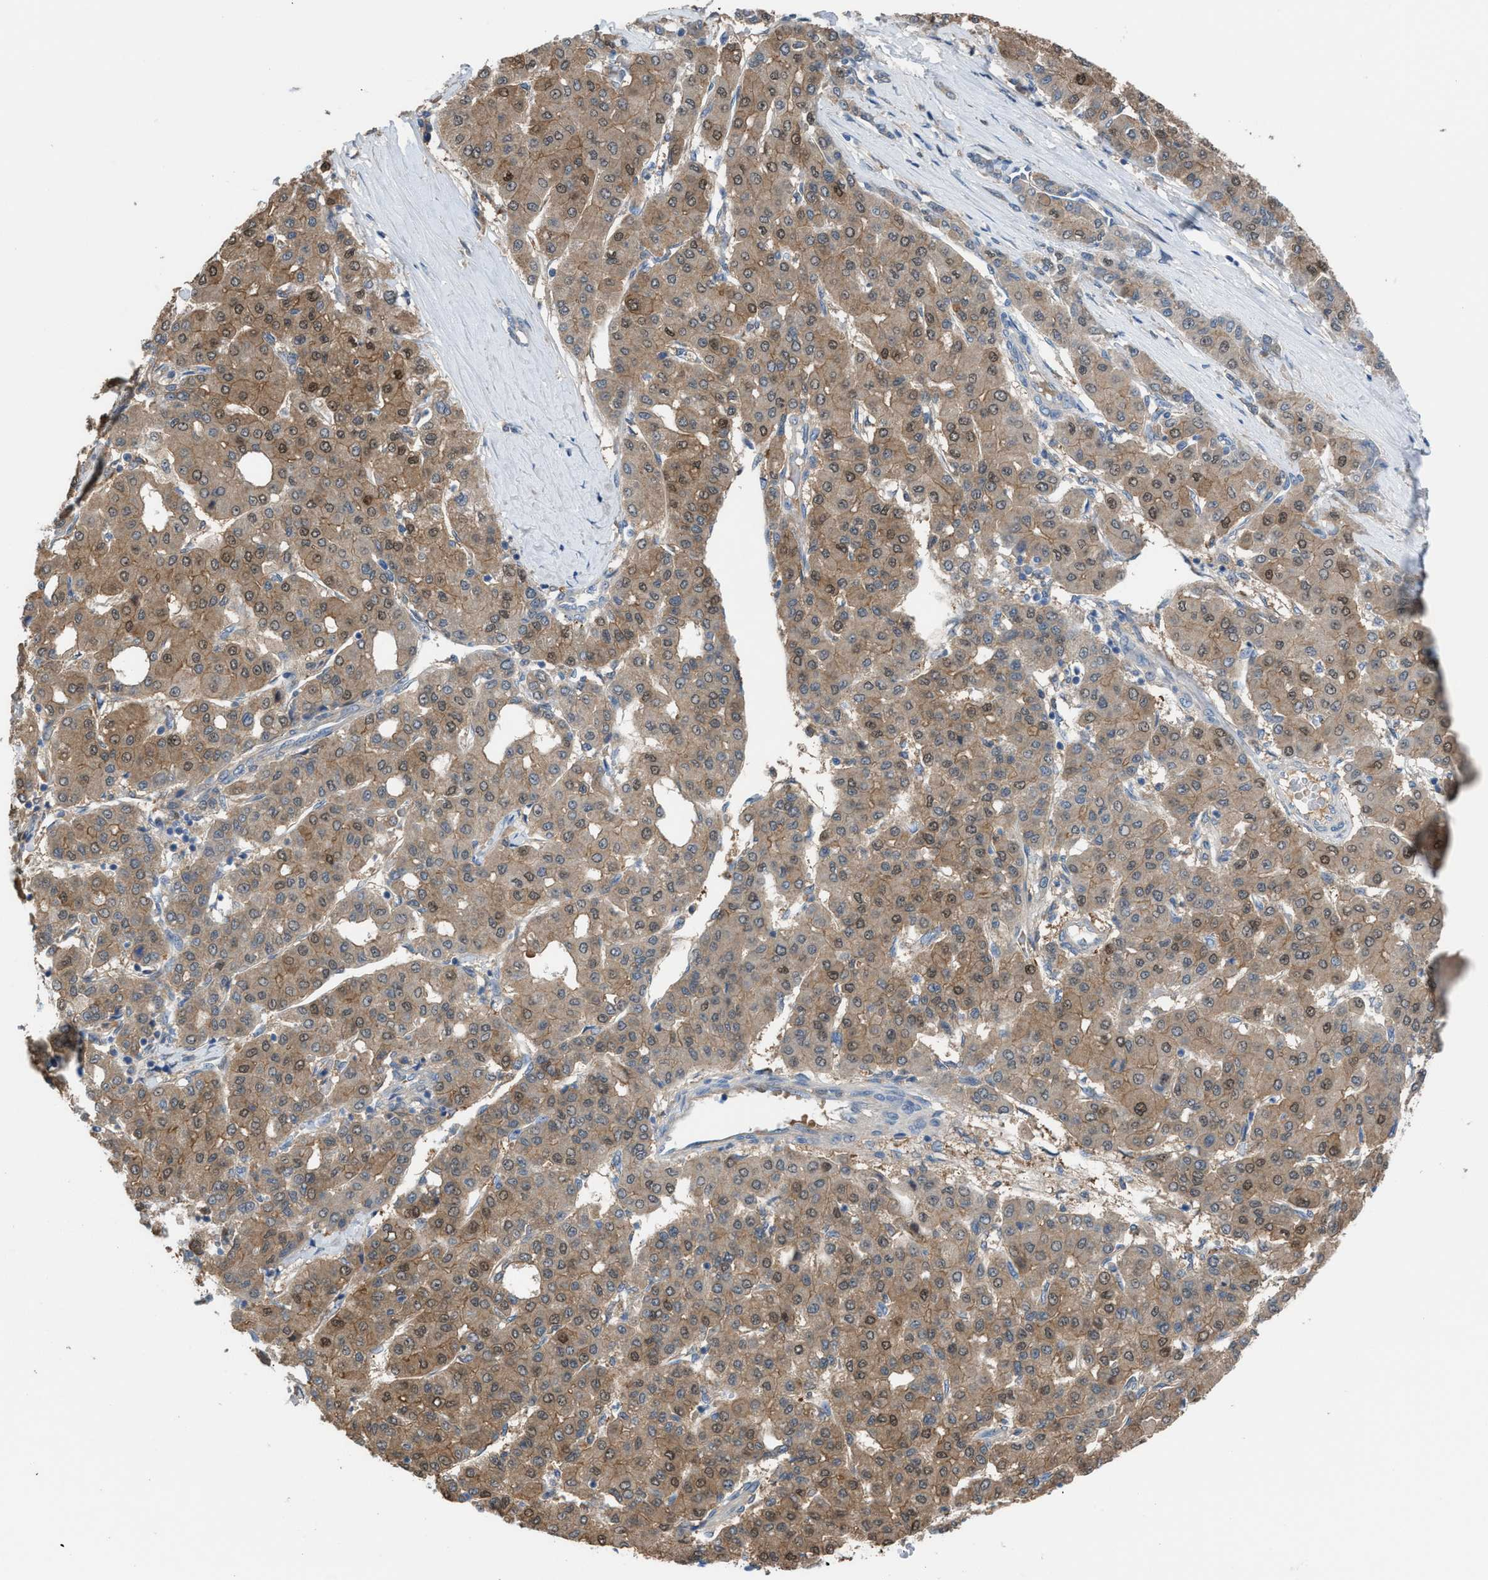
{"staining": {"intensity": "moderate", "quantity": ">75%", "location": "cytoplasmic/membranous,nuclear"}, "tissue": "liver cancer", "cell_type": "Tumor cells", "image_type": "cancer", "snomed": [{"axis": "morphology", "description": "Carcinoma, Hepatocellular, NOS"}, {"axis": "topography", "description": "Liver"}], "caption": "An image showing moderate cytoplasmic/membranous and nuclear staining in approximately >75% of tumor cells in hepatocellular carcinoma (liver), as visualized by brown immunohistochemical staining.", "gene": "NQO2", "patient": {"sex": "male", "age": 65}}